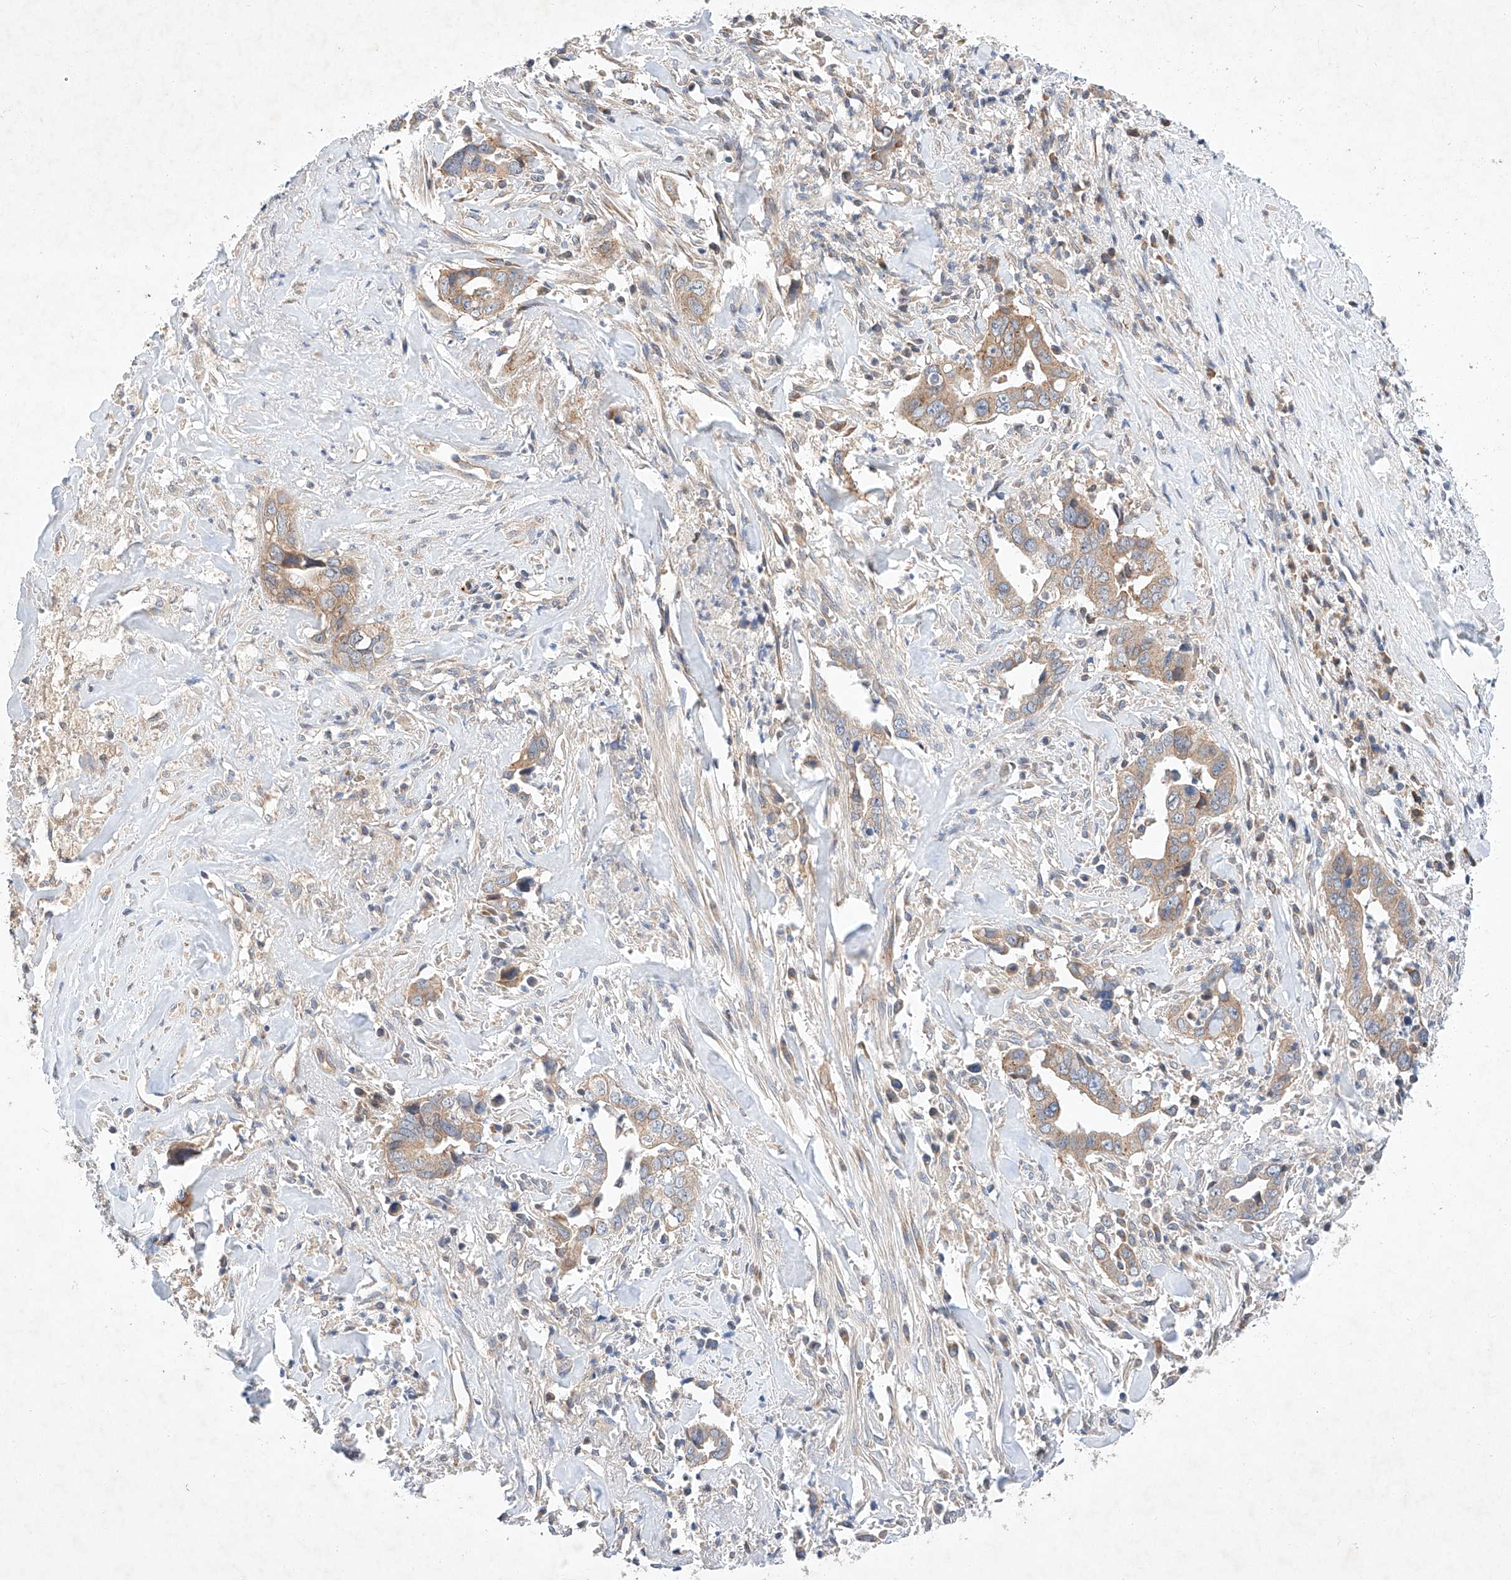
{"staining": {"intensity": "moderate", "quantity": ">75%", "location": "cytoplasmic/membranous"}, "tissue": "liver cancer", "cell_type": "Tumor cells", "image_type": "cancer", "snomed": [{"axis": "morphology", "description": "Cholangiocarcinoma"}, {"axis": "topography", "description": "Liver"}], "caption": "Liver cancer tissue demonstrates moderate cytoplasmic/membranous staining in approximately >75% of tumor cells, visualized by immunohistochemistry. (IHC, brightfield microscopy, high magnification).", "gene": "C6orf118", "patient": {"sex": "female", "age": 79}}